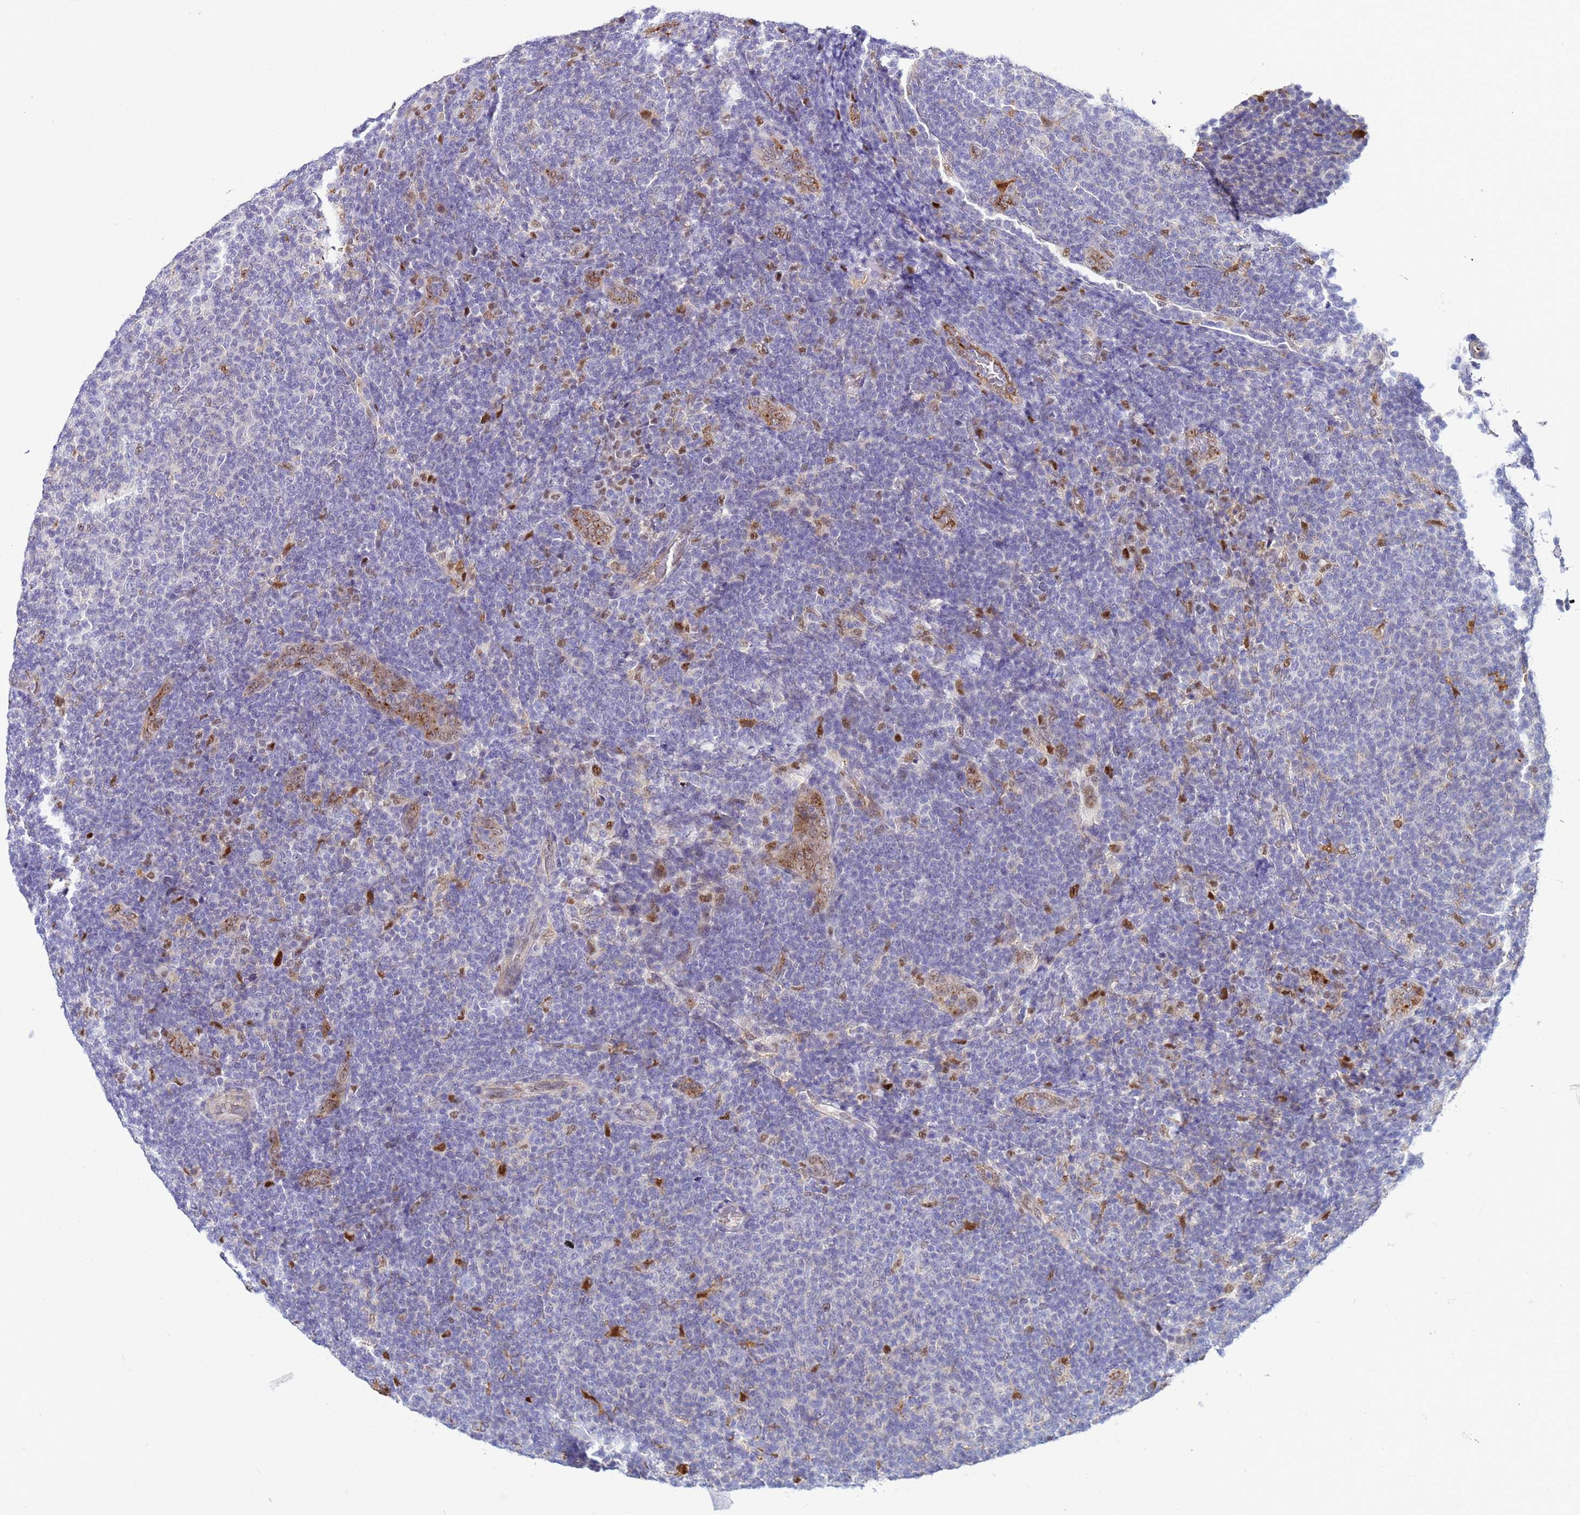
{"staining": {"intensity": "negative", "quantity": "none", "location": "none"}, "tissue": "lymphoma", "cell_type": "Tumor cells", "image_type": "cancer", "snomed": [{"axis": "morphology", "description": "Malignant lymphoma, non-Hodgkin's type, Low grade"}, {"axis": "topography", "description": "Lymph node"}], "caption": "Tumor cells show no significant protein positivity in malignant lymphoma, non-Hodgkin's type (low-grade).", "gene": "SLC25A37", "patient": {"sex": "male", "age": 66}}